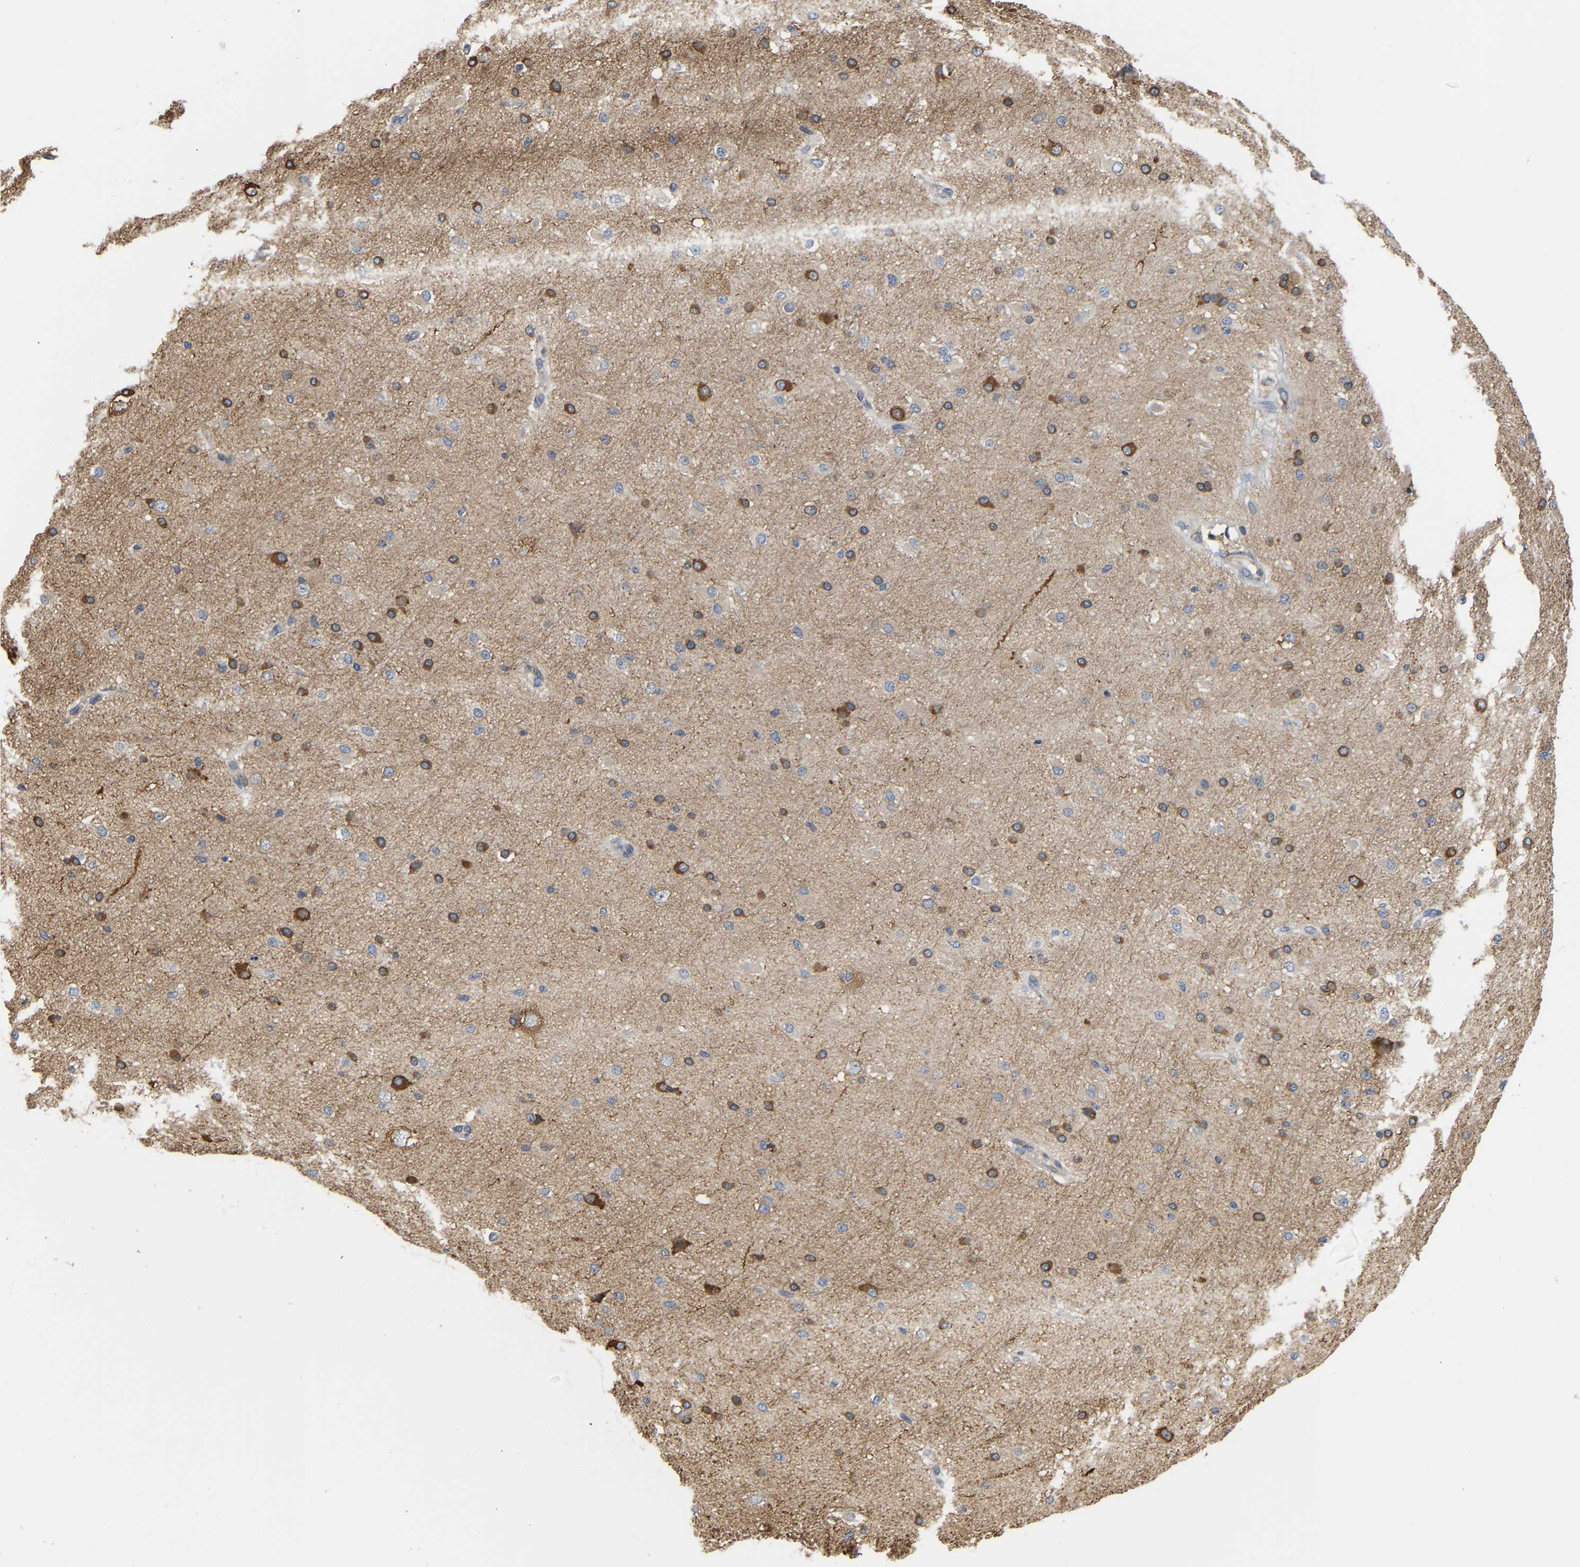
{"staining": {"intensity": "weak", "quantity": ">75%", "location": "cytoplasmic/membranous"}, "tissue": "cerebral cortex", "cell_type": "Endothelial cells", "image_type": "normal", "snomed": [{"axis": "morphology", "description": "Normal tissue, NOS"}, {"axis": "morphology", "description": "Developmental malformation"}, {"axis": "topography", "description": "Cerebral cortex"}], "caption": "Normal cerebral cortex demonstrates weak cytoplasmic/membranous positivity in approximately >75% of endothelial cells, visualized by immunohistochemistry.", "gene": "ARAP1", "patient": {"sex": "female", "age": 30}}